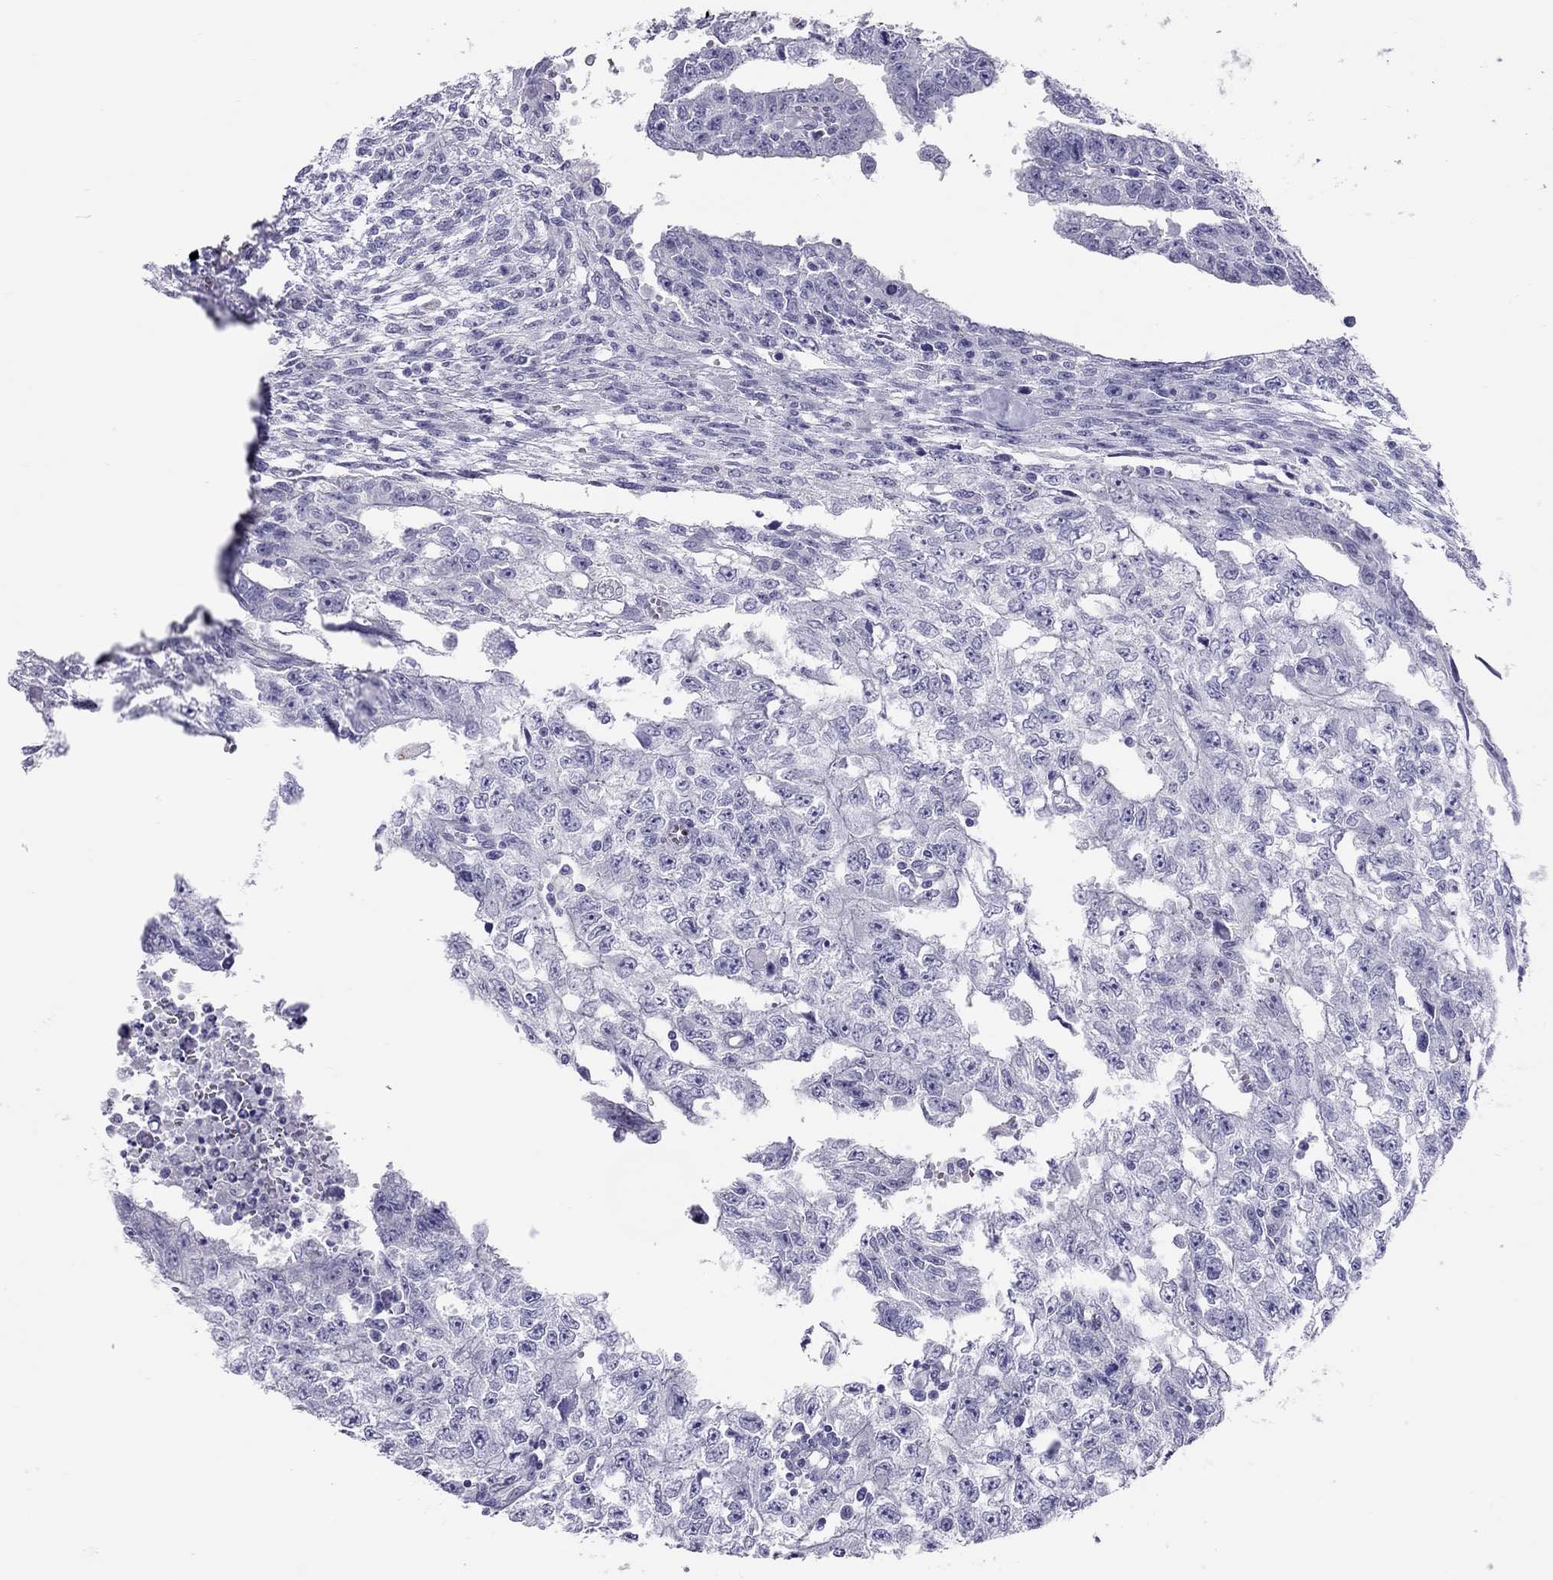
{"staining": {"intensity": "negative", "quantity": "none", "location": "none"}, "tissue": "testis cancer", "cell_type": "Tumor cells", "image_type": "cancer", "snomed": [{"axis": "morphology", "description": "Carcinoma, Embryonal, NOS"}, {"axis": "morphology", "description": "Teratoma, malignant, NOS"}, {"axis": "topography", "description": "Testis"}], "caption": "Immunohistochemistry (IHC) micrograph of neoplastic tissue: human testis cancer (embryonal carcinoma) stained with DAB (3,3'-diaminobenzidine) shows no significant protein expression in tumor cells. The staining was performed using DAB (3,3'-diaminobenzidine) to visualize the protein expression in brown, while the nuclei were stained in blue with hematoxylin (Magnification: 20x).", "gene": "PSMB11", "patient": {"sex": "male", "age": 24}}